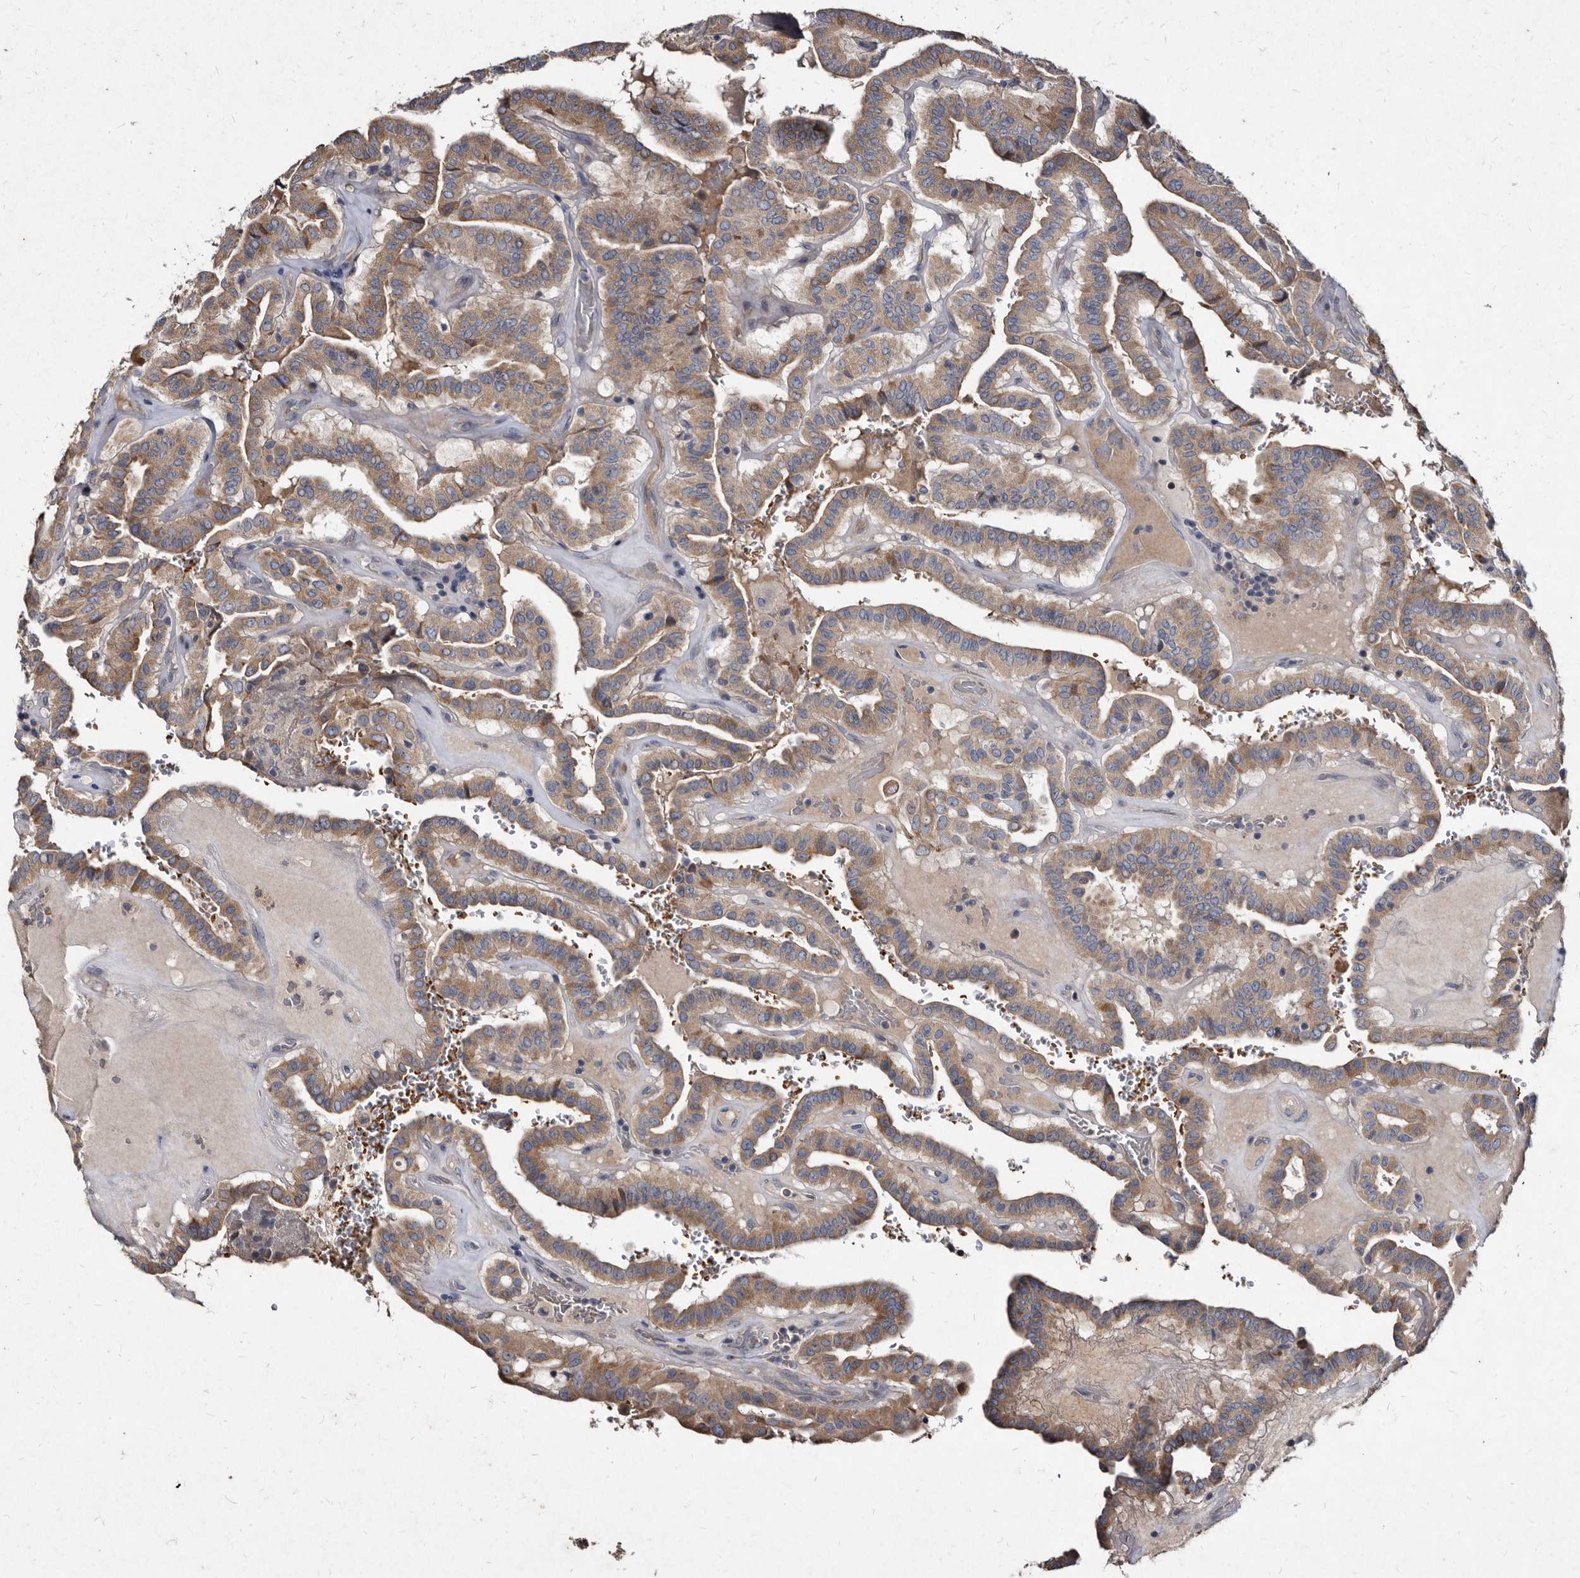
{"staining": {"intensity": "moderate", "quantity": ">75%", "location": "cytoplasmic/membranous"}, "tissue": "thyroid cancer", "cell_type": "Tumor cells", "image_type": "cancer", "snomed": [{"axis": "morphology", "description": "Papillary adenocarcinoma, NOS"}, {"axis": "topography", "description": "Thyroid gland"}], "caption": "Thyroid cancer stained with DAB immunohistochemistry (IHC) exhibits medium levels of moderate cytoplasmic/membranous expression in approximately >75% of tumor cells. The staining was performed using DAB (3,3'-diaminobenzidine) to visualize the protein expression in brown, while the nuclei were stained in blue with hematoxylin (Magnification: 20x).", "gene": "YPEL3", "patient": {"sex": "male", "age": 77}}